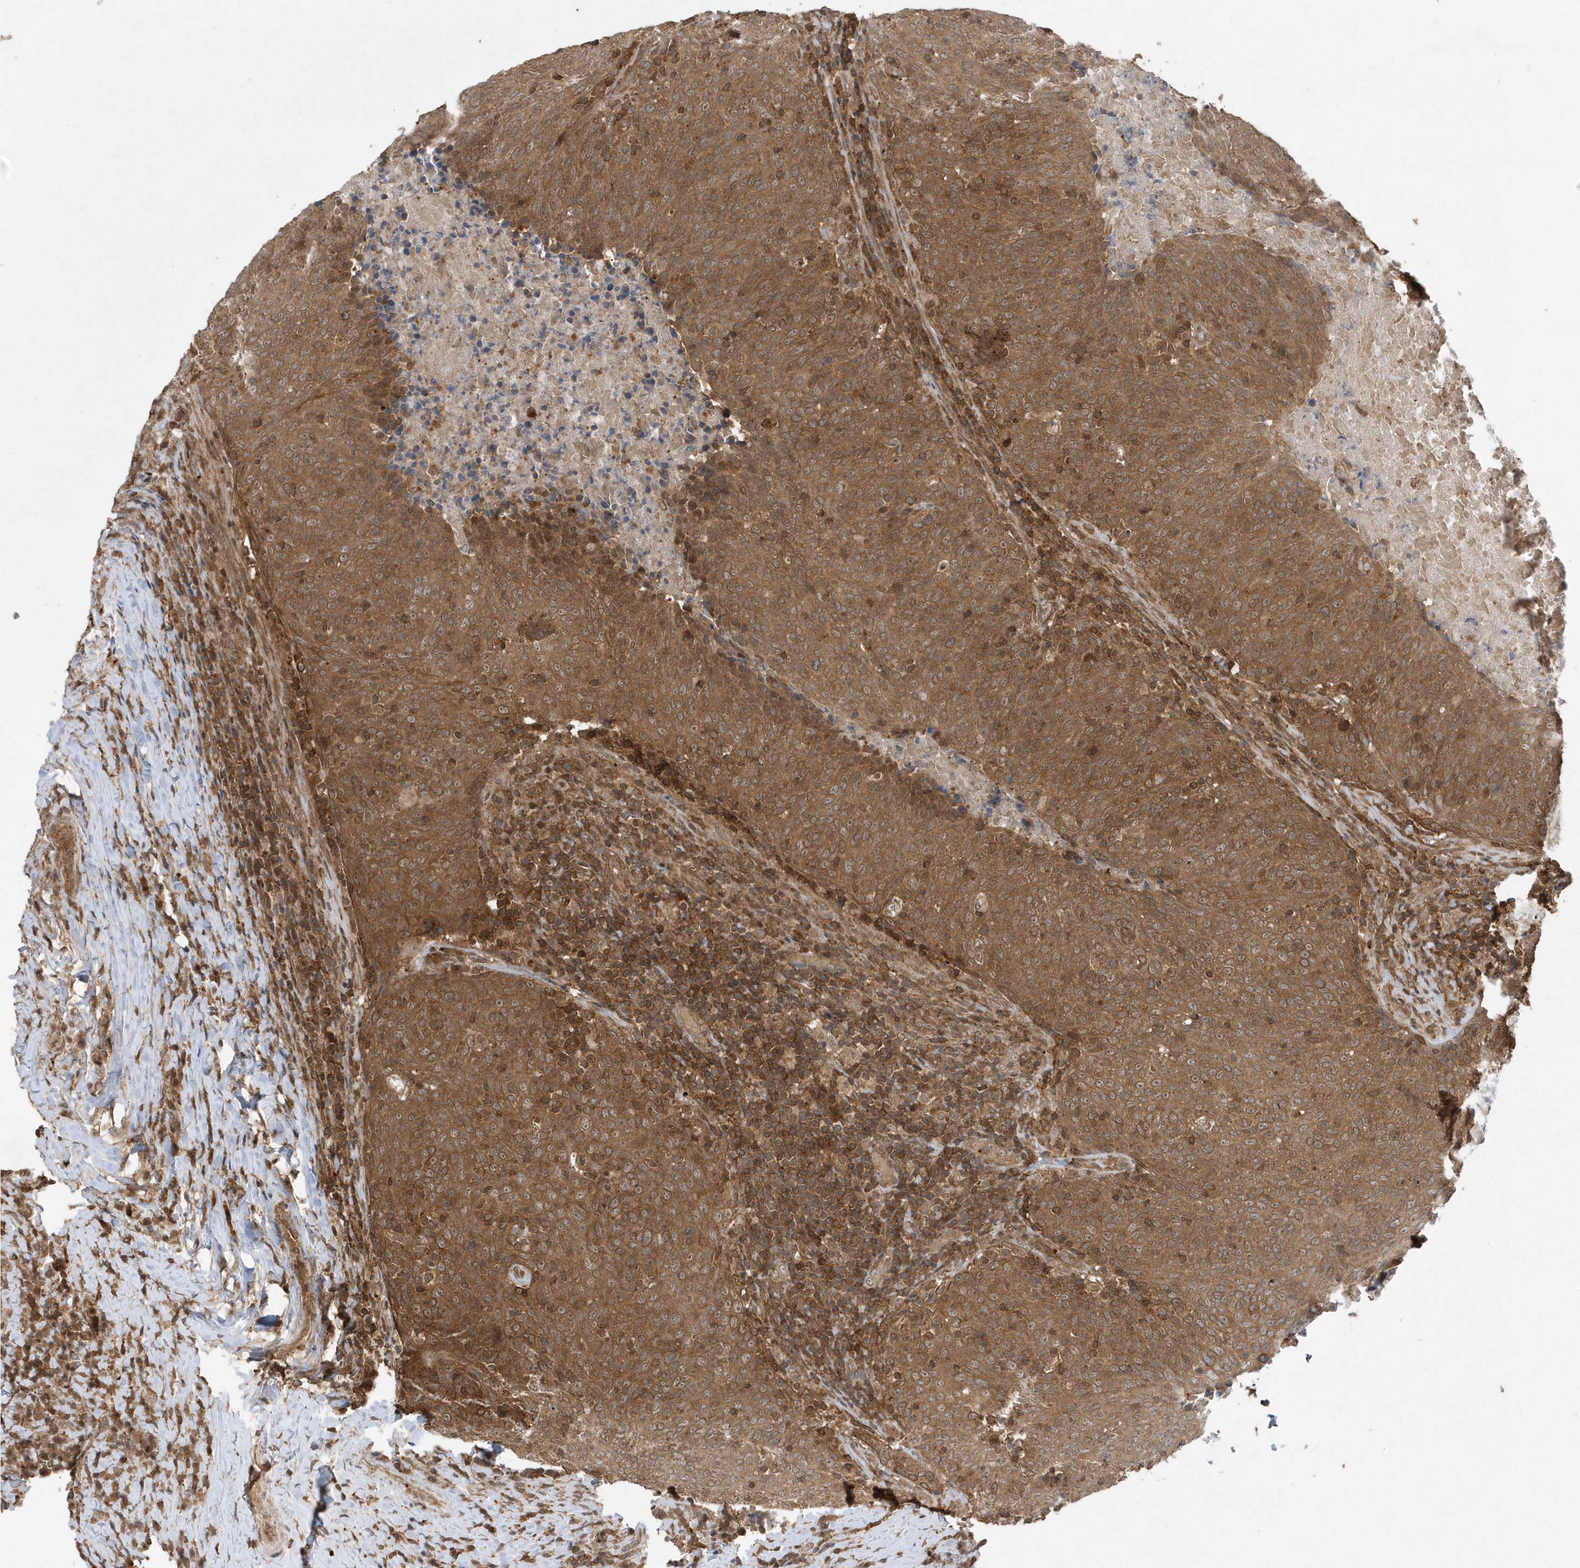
{"staining": {"intensity": "moderate", "quantity": ">75%", "location": "cytoplasmic/membranous"}, "tissue": "head and neck cancer", "cell_type": "Tumor cells", "image_type": "cancer", "snomed": [{"axis": "morphology", "description": "Squamous cell carcinoma, NOS"}, {"axis": "morphology", "description": "Squamous cell carcinoma, metastatic, NOS"}, {"axis": "topography", "description": "Lymph node"}, {"axis": "topography", "description": "Head-Neck"}], "caption": "Squamous cell carcinoma (head and neck) was stained to show a protein in brown. There is medium levels of moderate cytoplasmic/membranous positivity in approximately >75% of tumor cells.", "gene": "ACYP1", "patient": {"sex": "male", "age": 62}}